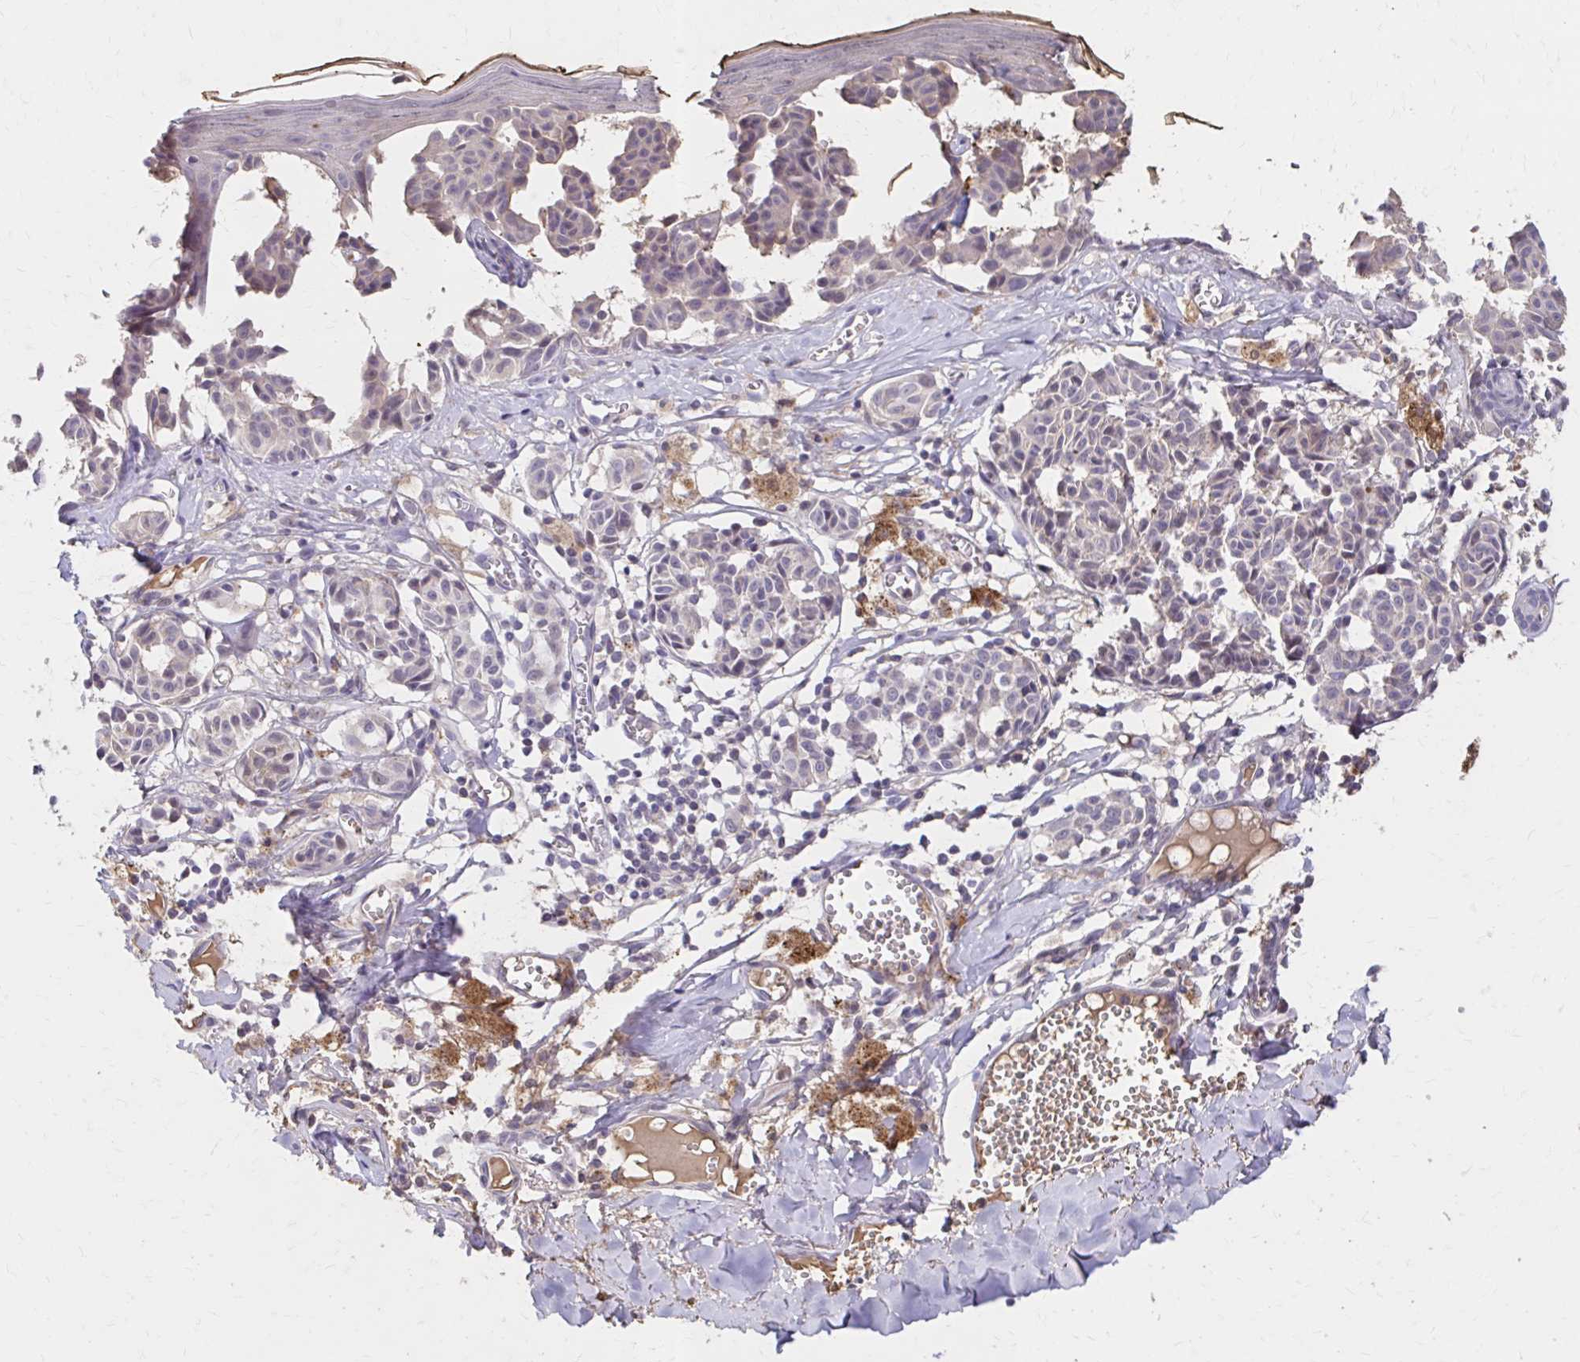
{"staining": {"intensity": "negative", "quantity": "none", "location": "none"}, "tissue": "melanoma", "cell_type": "Tumor cells", "image_type": "cancer", "snomed": [{"axis": "morphology", "description": "Malignant melanoma, NOS"}, {"axis": "topography", "description": "Skin"}], "caption": "Immunohistochemistry (IHC) of human melanoma reveals no expression in tumor cells.", "gene": "HMGCS2", "patient": {"sex": "female", "age": 43}}